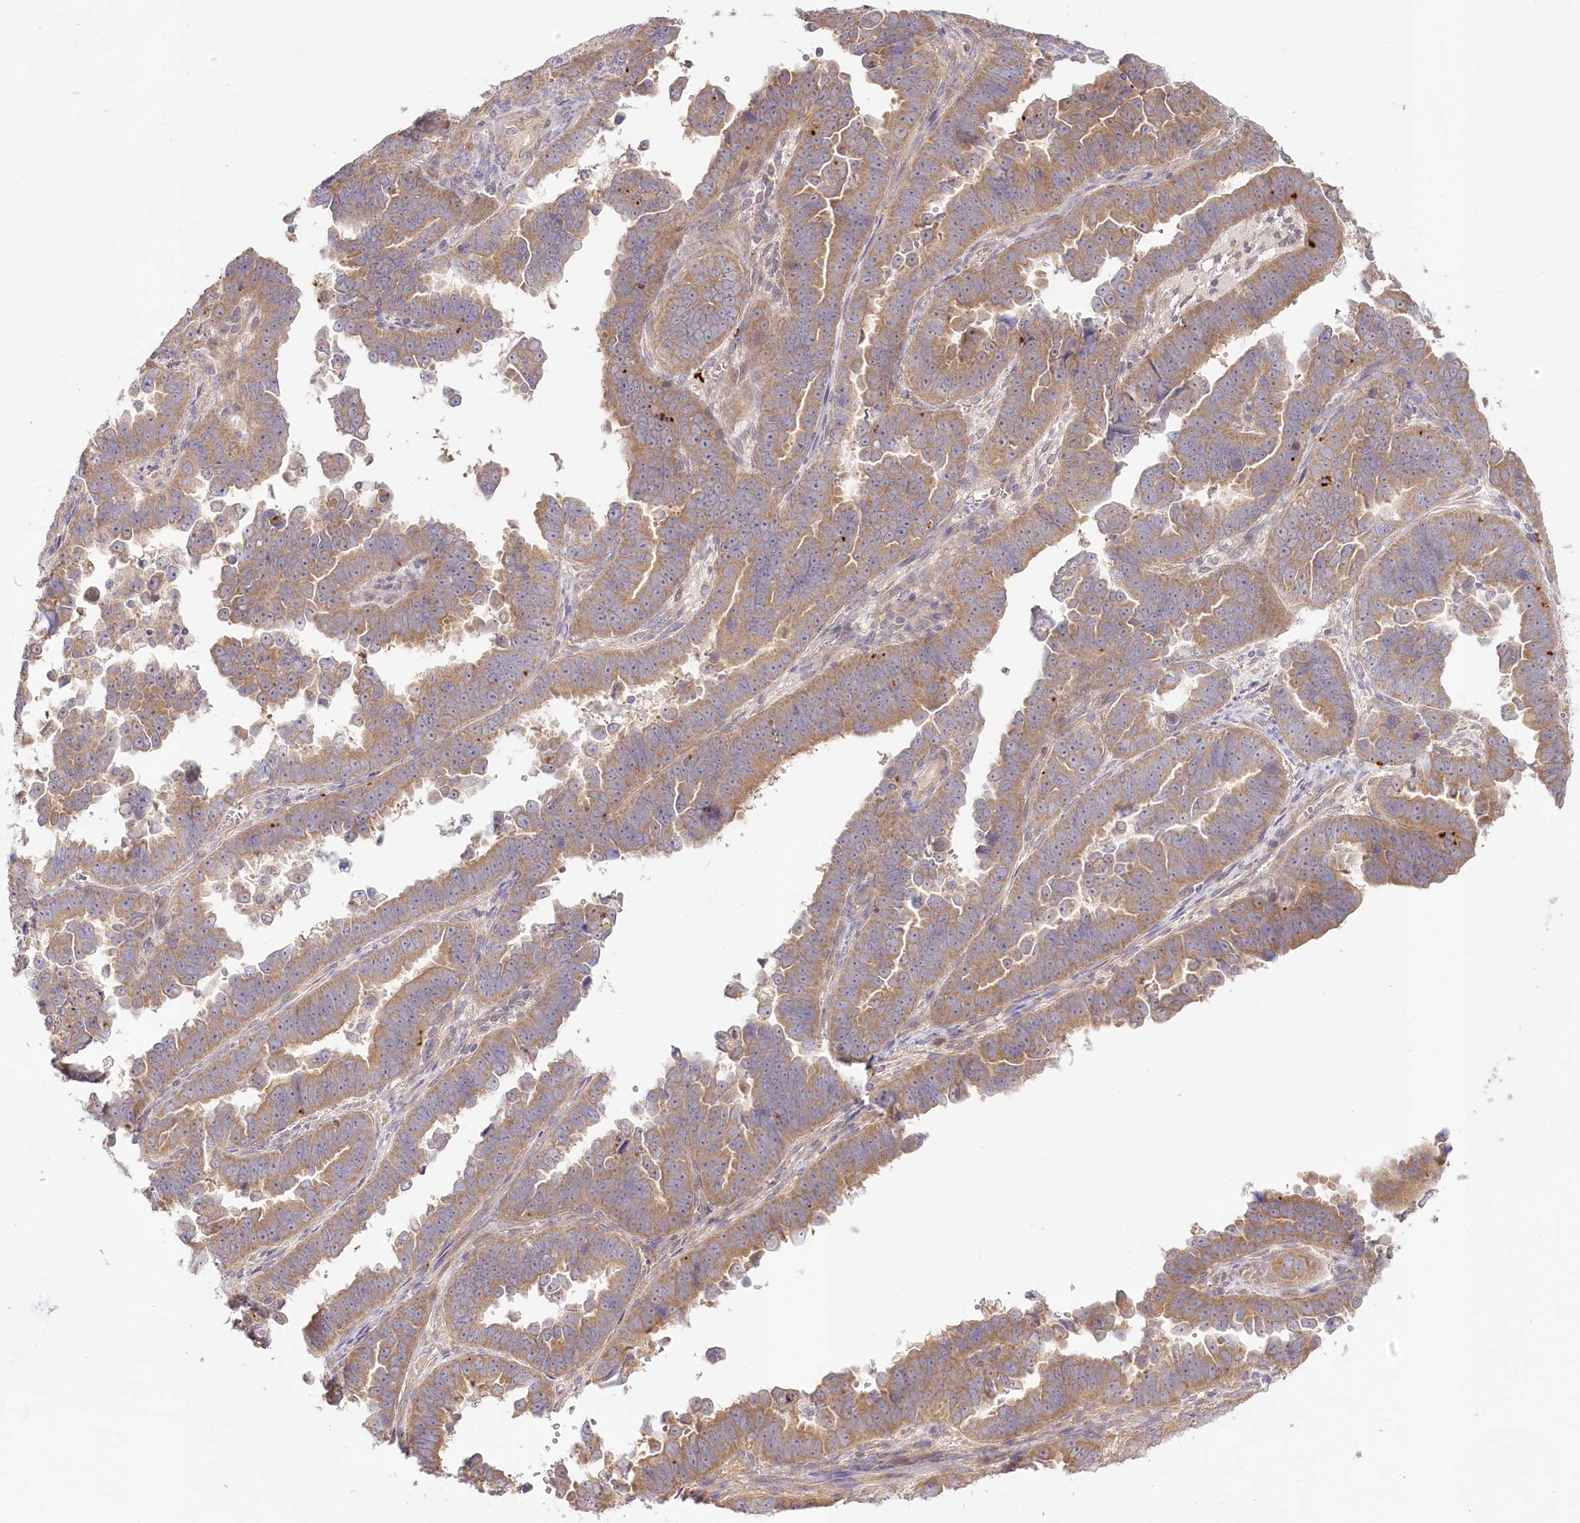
{"staining": {"intensity": "moderate", "quantity": ">75%", "location": "cytoplasmic/membranous"}, "tissue": "endometrial cancer", "cell_type": "Tumor cells", "image_type": "cancer", "snomed": [{"axis": "morphology", "description": "Adenocarcinoma, NOS"}, {"axis": "topography", "description": "Endometrium"}], "caption": "Protein expression analysis of endometrial cancer demonstrates moderate cytoplasmic/membranous staining in about >75% of tumor cells. (IHC, brightfield microscopy, high magnification).", "gene": "PYROXD1", "patient": {"sex": "female", "age": 75}}